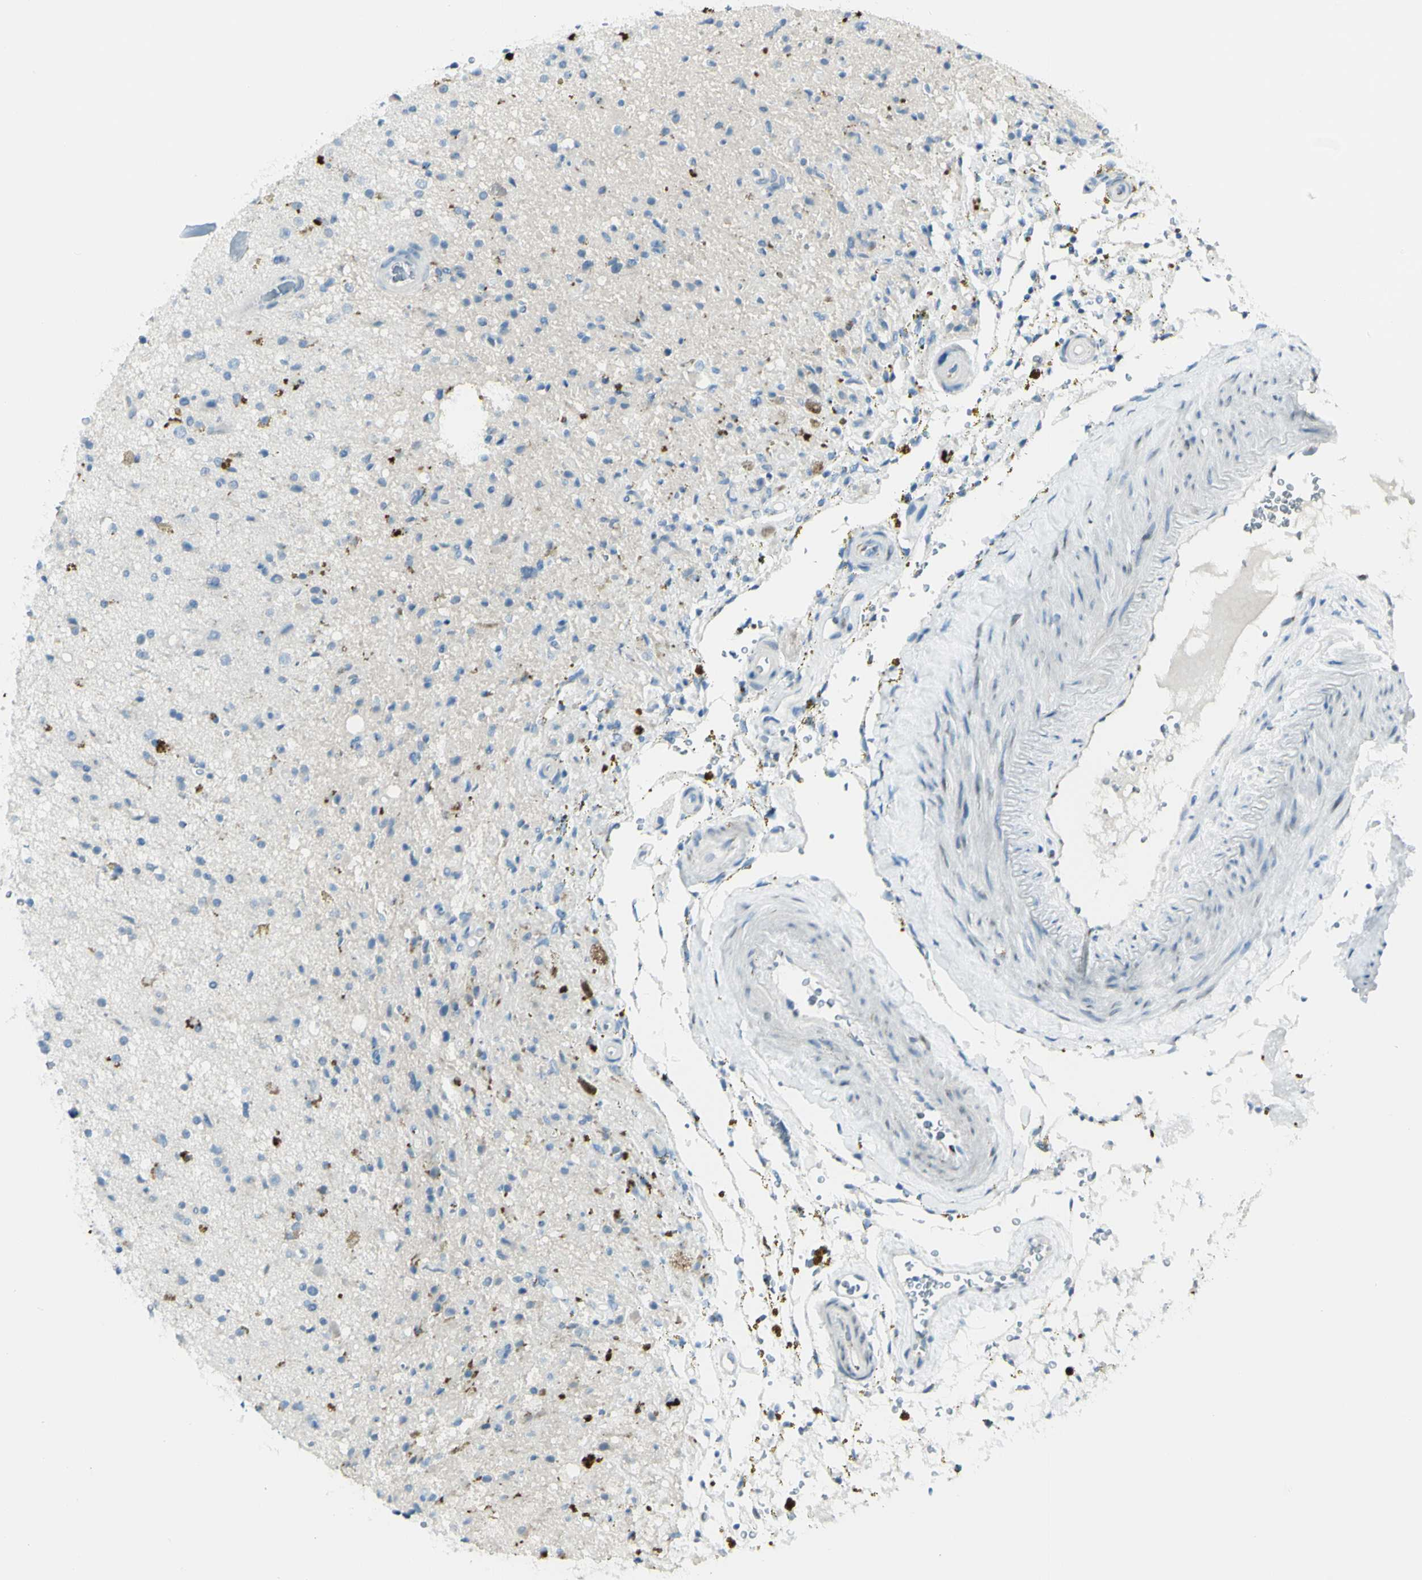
{"staining": {"intensity": "moderate", "quantity": "<25%", "location": "cytoplasmic/membranous"}, "tissue": "glioma", "cell_type": "Tumor cells", "image_type": "cancer", "snomed": [{"axis": "morphology", "description": "Glioma, malignant, High grade"}, {"axis": "topography", "description": "Brain"}], "caption": "Glioma stained with a brown dye shows moderate cytoplasmic/membranous positive expression in approximately <25% of tumor cells.", "gene": "B4GALT1", "patient": {"sex": "male", "age": 33}}